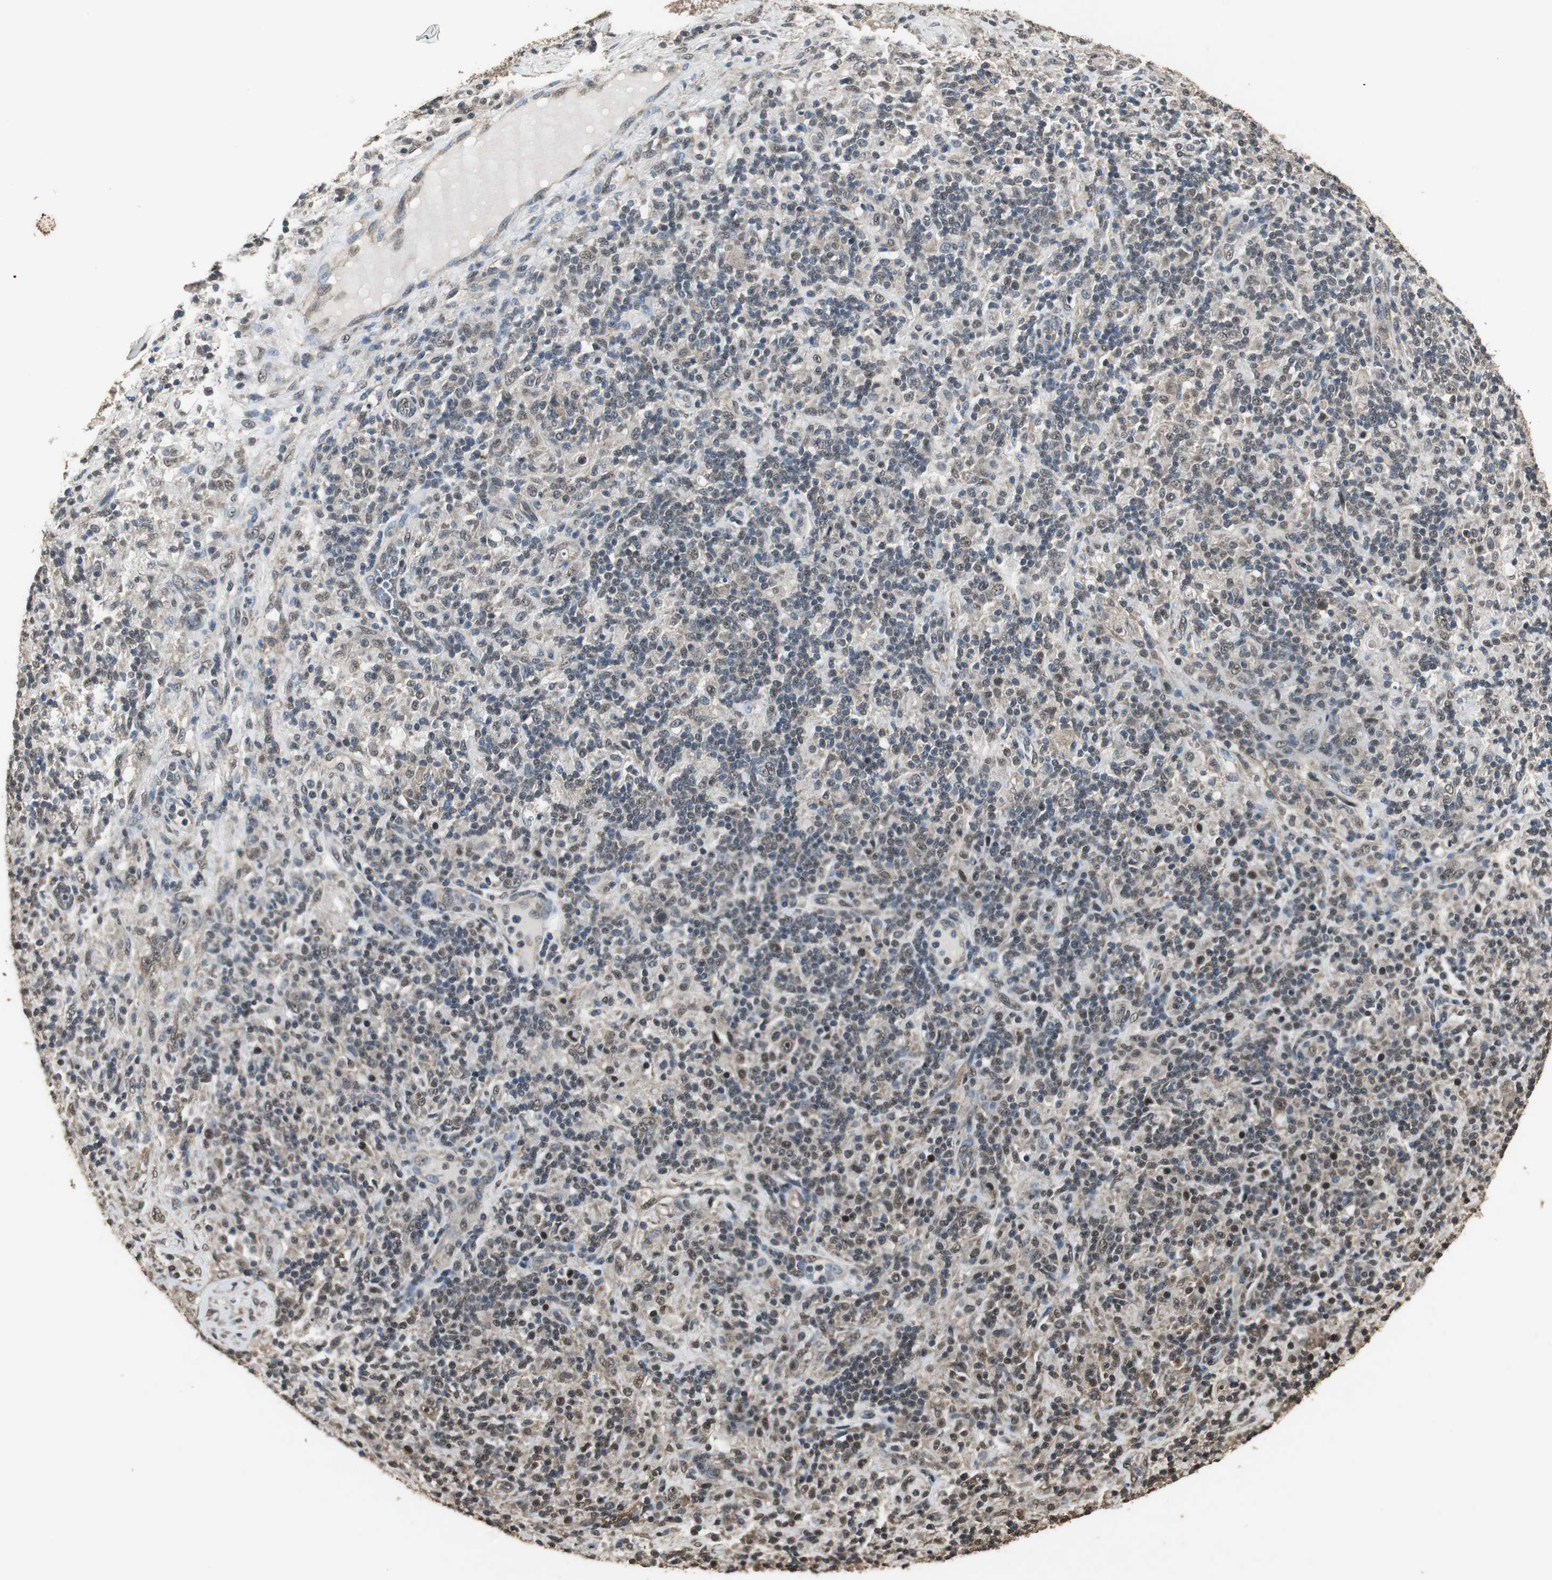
{"staining": {"intensity": "weak", "quantity": "25%-75%", "location": "cytoplasmic/membranous,nuclear"}, "tissue": "lymphoma", "cell_type": "Tumor cells", "image_type": "cancer", "snomed": [{"axis": "morphology", "description": "Hodgkin's disease, NOS"}, {"axis": "topography", "description": "Lymph node"}], "caption": "A low amount of weak cytoplasmic/membranous and nuclear positivity is seen in about 25%-75% of tumor cells in lymphoma tissue.", "gene": "PPP1R13B", "patient": {"sex": "male", "age": 70}}